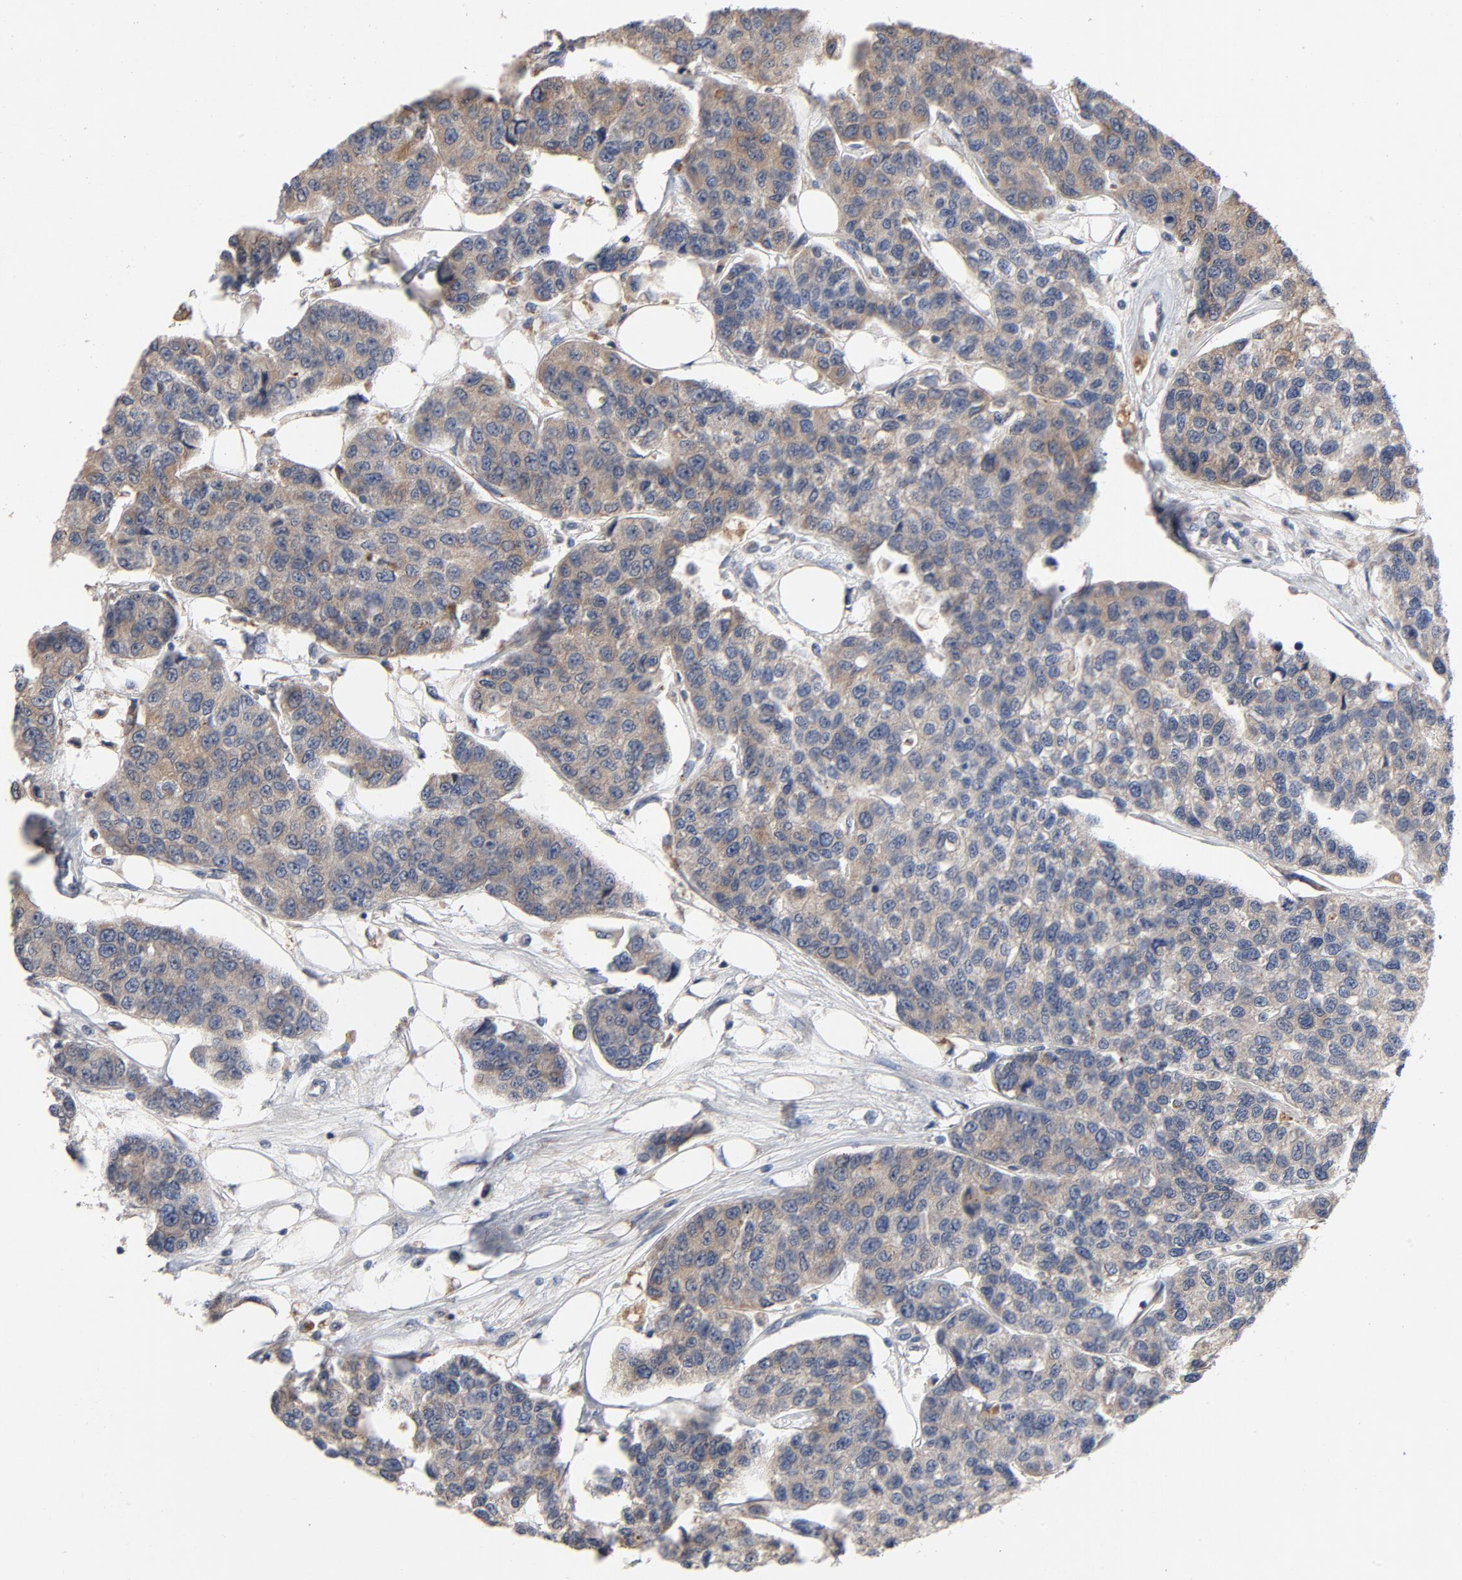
{"staining": {"intensity": "moderate", "quantity": ">75%", "location": "cytoplasmic/membranous"}, "tissue": "breast cancer", "cell_type": "Tumor cells", "image_type": "cancer", "snomed": [{"axis": "morphology", "description": "Duct carcinoma"}, {"axis": "topography", "description": "Breast"}], "caption": "Immunohistochemical staining of human breast infiltrating ductal carcinoma displays moderate cytoplasmic/membranous protein staining in about >75% of tumor cells.", "gene": "CCDC134", "patient": {"sex": "female", "age": 51}}